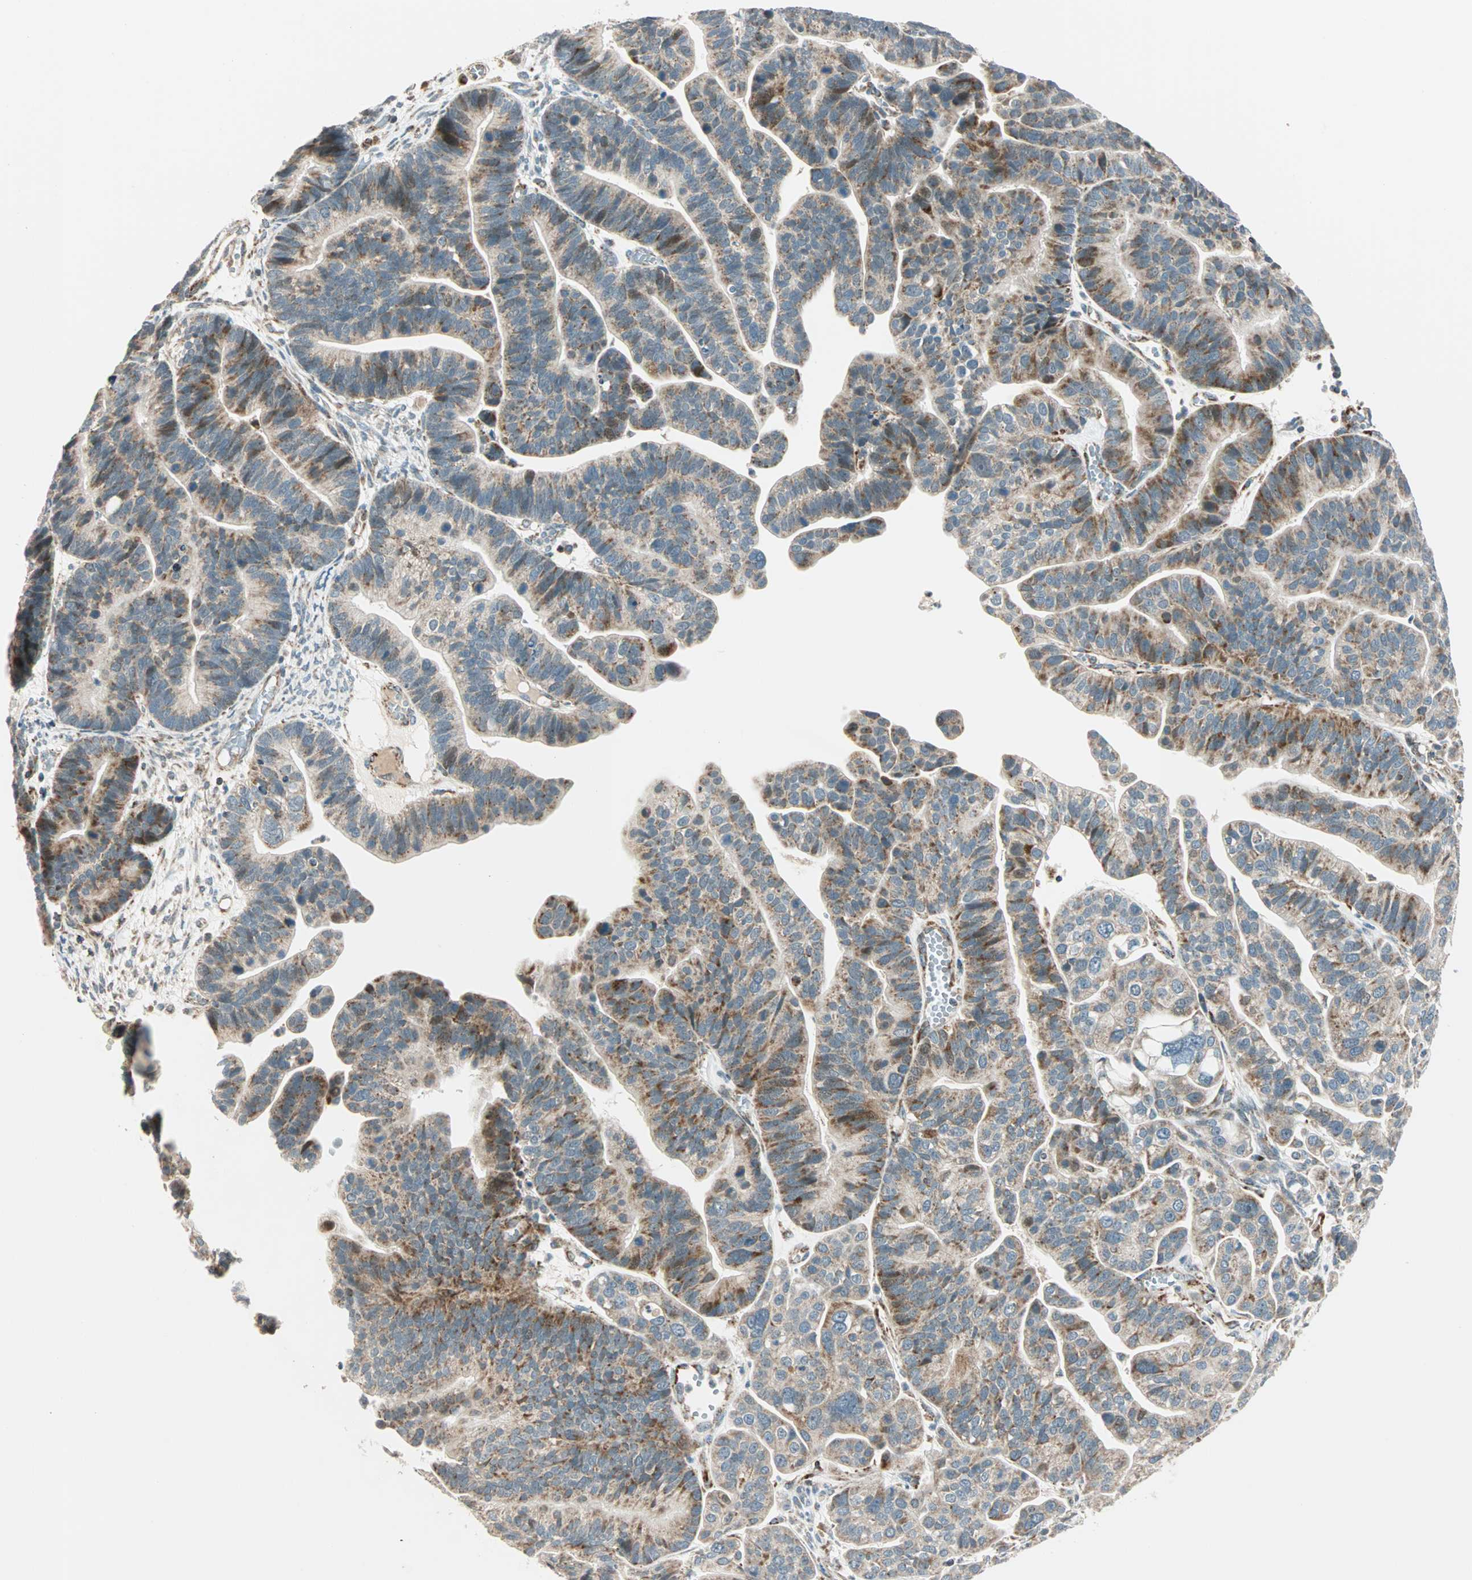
{"staining": {"intensity": "weak", "quantity": "<25%", "location": "cytoplasmic/membranous"}, "tissue": "ovarian cancer", "cell_type": "Tumor cells", "image_type": "cancer", "snomed": [{"axis": "morphology", "description": "Cystadenocarcinoma, serous, NOS"}, {"axis": "topography", "description": "Ovary"}], "caption": "The photomicrograph shows no significant expression in tumor cells of ovarian serous cystadenocarcinoma.", "gene": "SPRY4", "patient": {"sex": "female", "age": 56}}